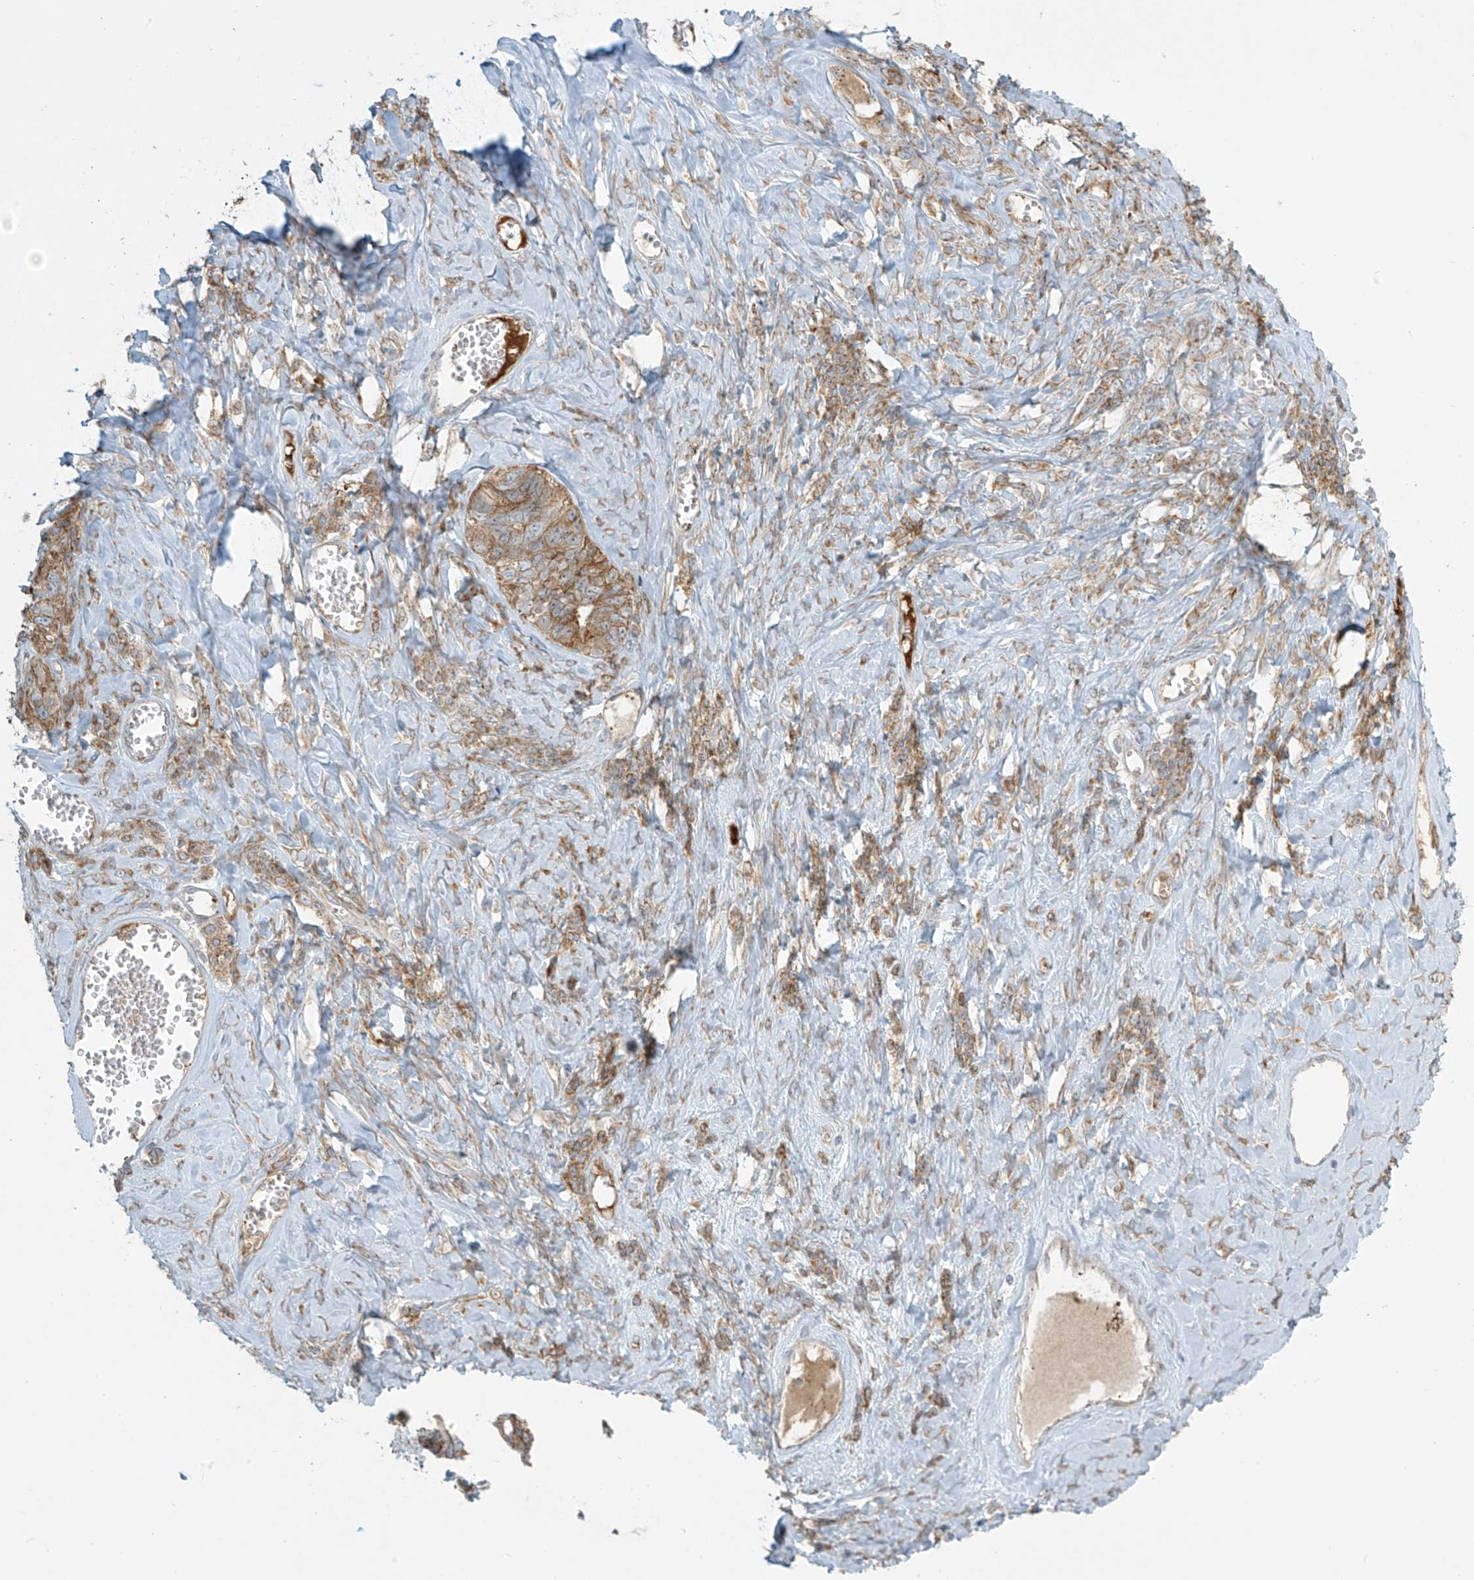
{"staining": {"intensity": "moderate", "quantity": ">75%", "location": "cytoplasmic/membranous"}, "tissue": "ovarian cancer", "cell_type": "Tumor cells", "image_type": "cancer", "snomed": [{"axis": "morphology", "description": "Cystadenocarcinoma, serous, NOS"}, {"axis": "topography", "description": "Ovary"}], "caption": "Serous cystadenocarcinoma (ovarian) tissue demonstrates moderate cytoplasmic/membranous expression in about >75% of tumor cells", "gene": "LZTS3", "patient": {"sex": "female", "age": 79}}